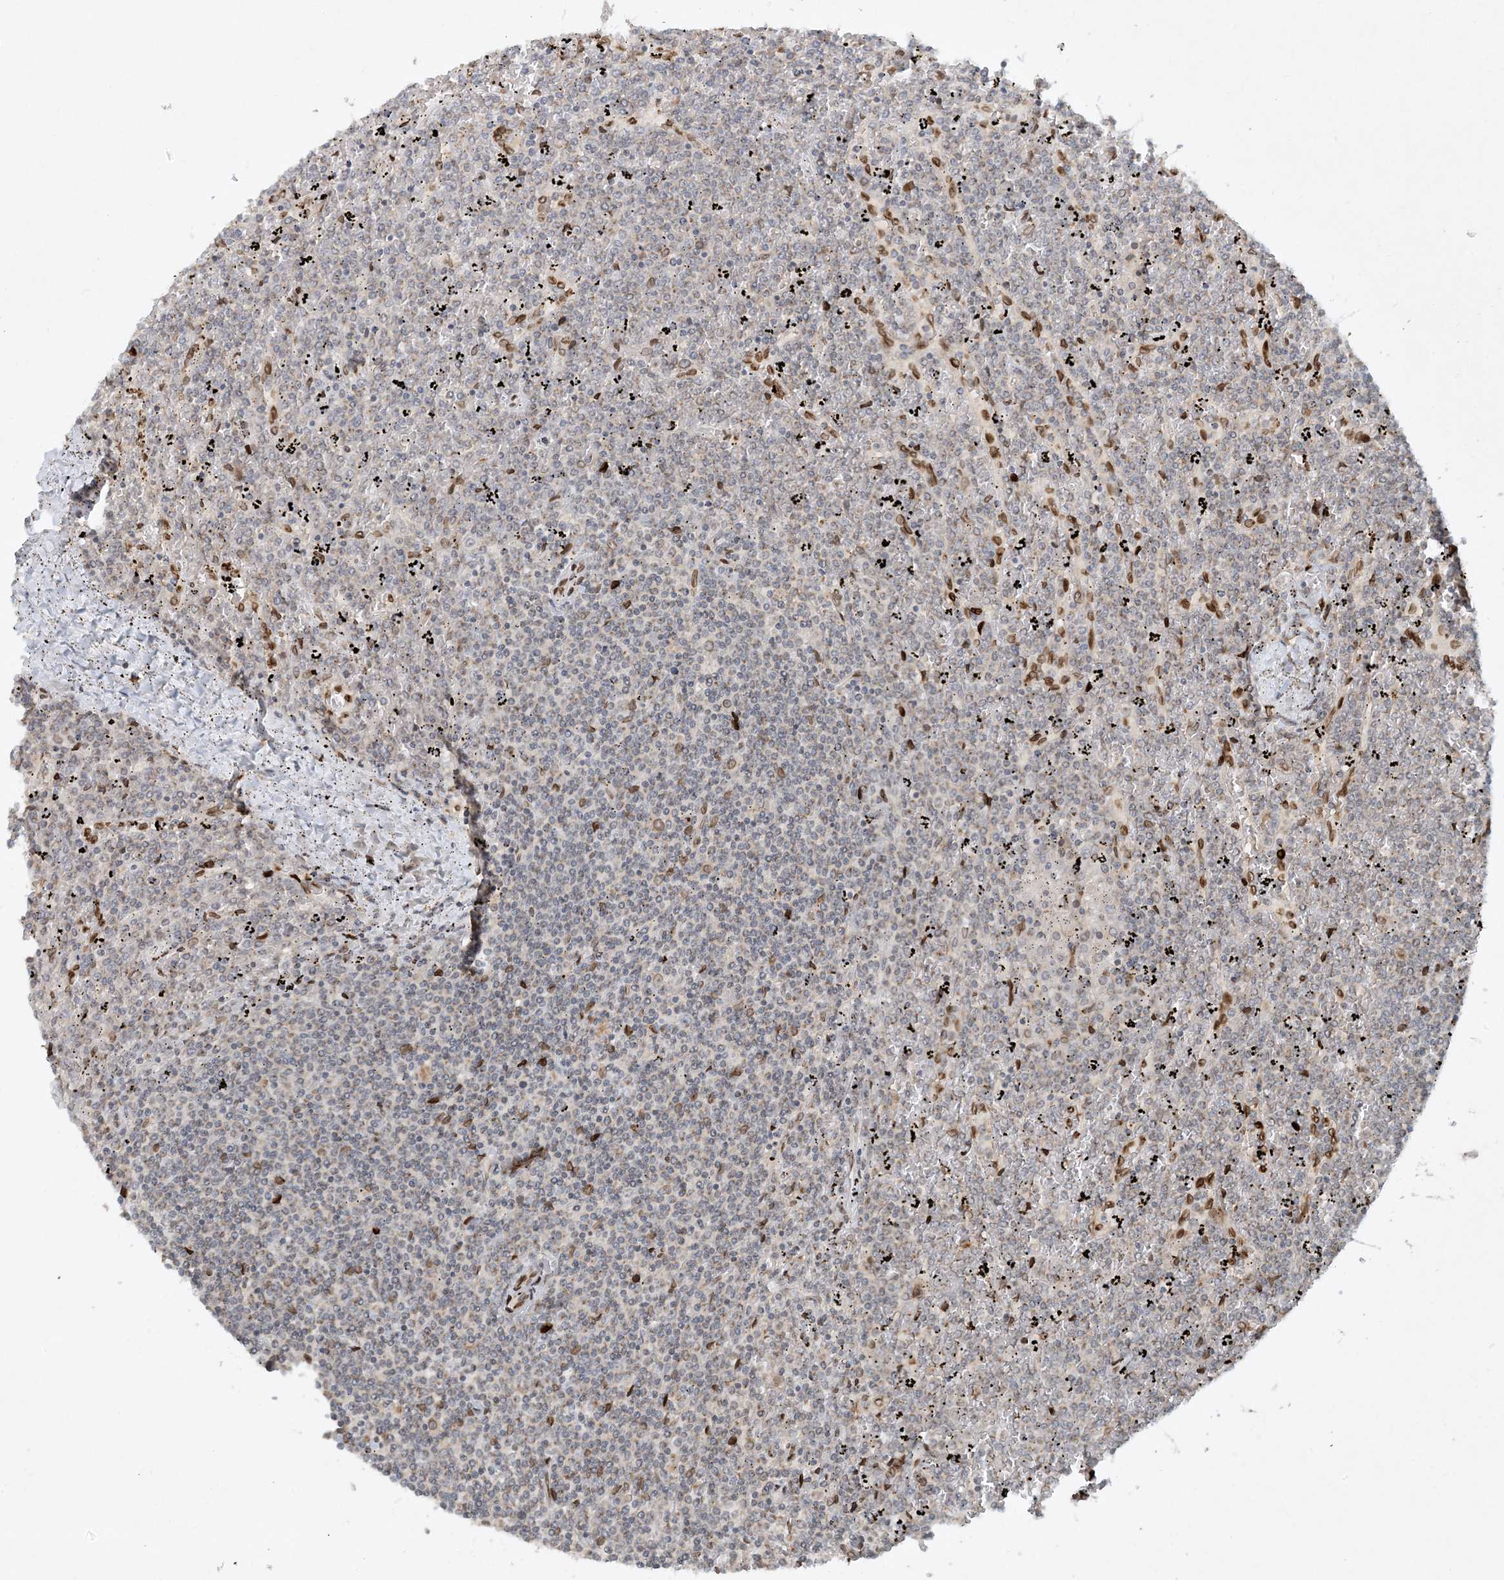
{"staining": {"intensity": "negative", "quantity": "none", "location": "none"}, "tissue": "lymphoma", "cell_type": "Tumor cells", "image_type": "cancer", "snomed": [{"axis": "morphology", "description": "Malignant lymphoma, non-Hodgkin's type, Low grade"}, {"axis": "topography", "description": "Spleen"}], "caption": "High power microscopy photomicrograph of an IHC photomicrograph of low-grade malignant lymphoma, non-Hodgkin's type, revealing no significant staining in tumor cells.", "gene": "SLC35A2", "patient": {"sex": "female", "age": 19}}